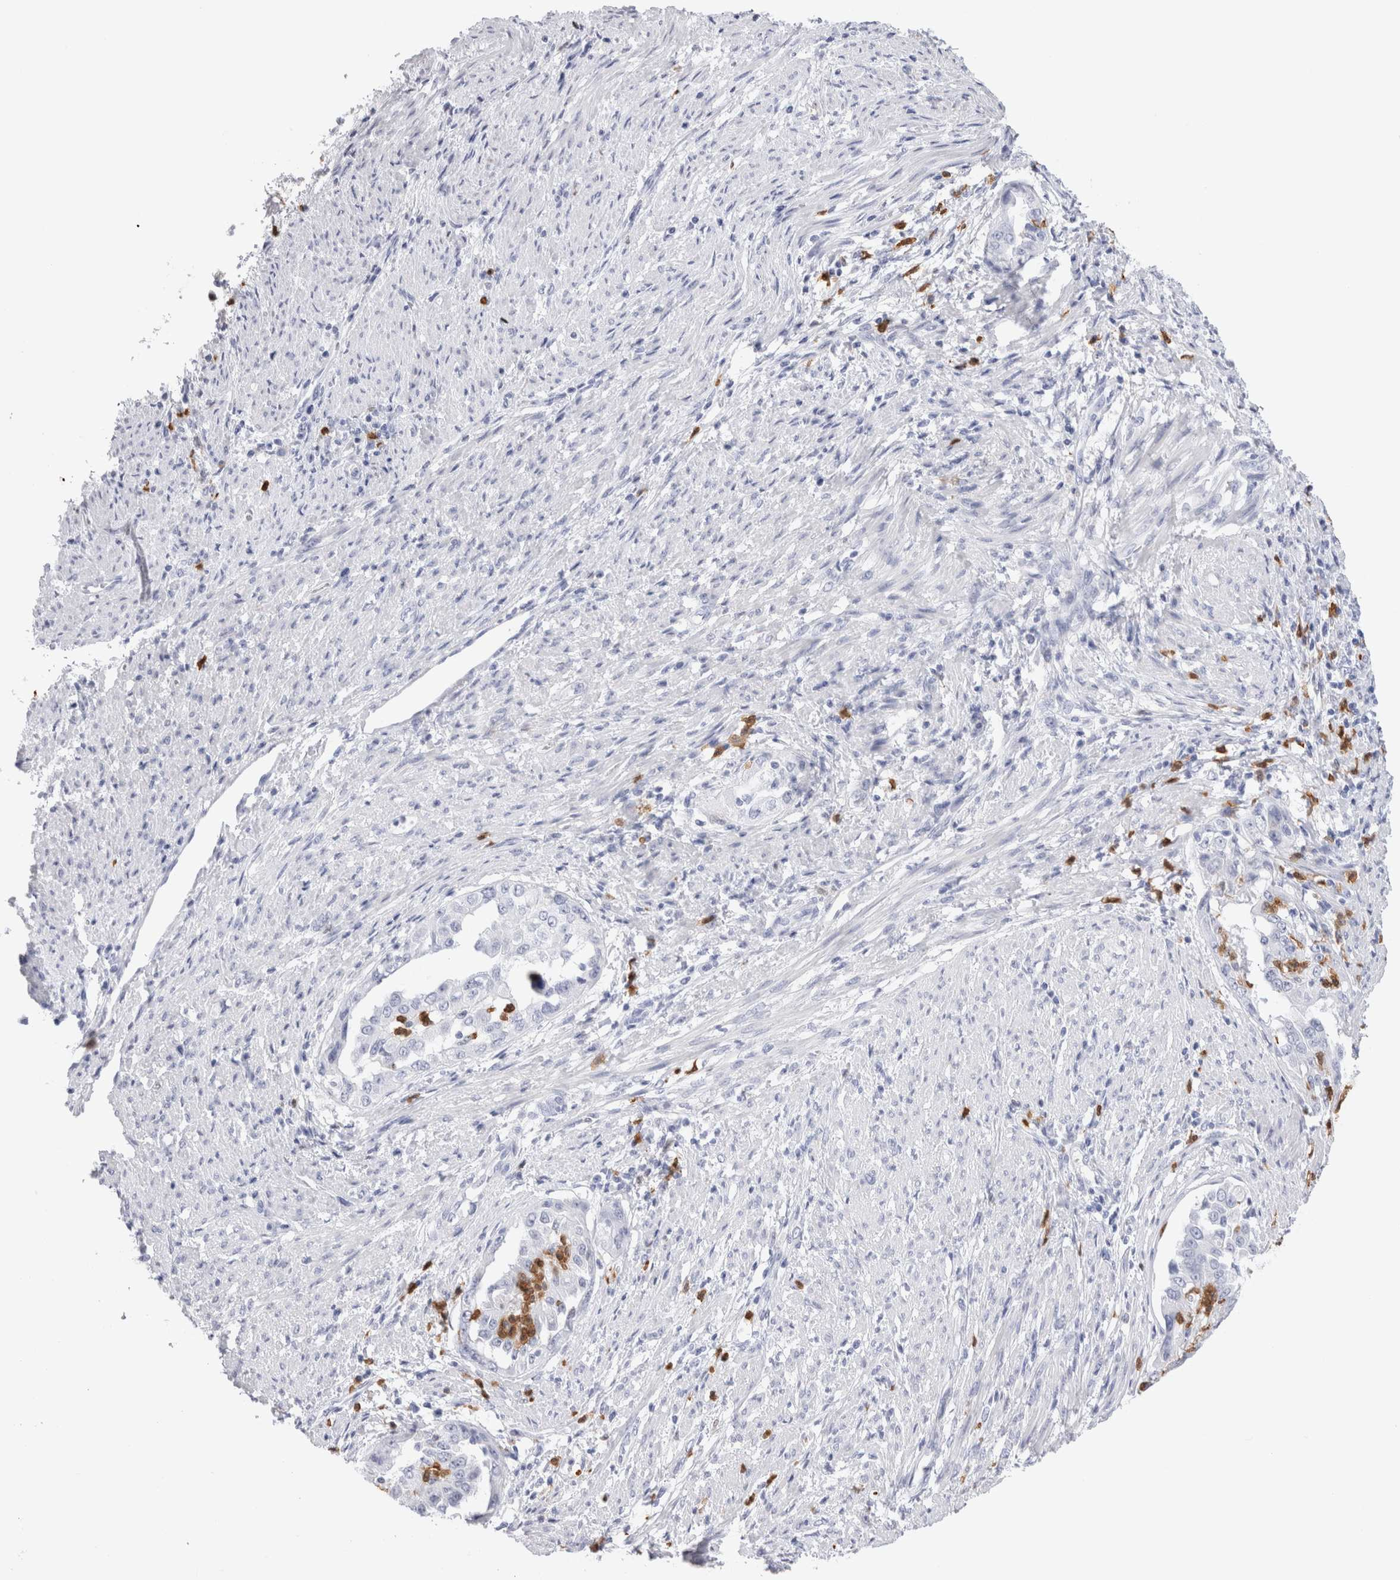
{"staining": {"intensity": "negative", "quantity": "none", "location": "none"}, "tissue": "endometrial cancer", "cell_type": "Tumor cells", "image_type": "cancer", "snomed": [{"axis": "morphology", "description": "Adenocarcinoma, NOS"}, {"axis": "topography", "description": "Endometrium"}], "caption": "DAB (3,3'-diaminobenzidine) immunohistochemical staining of human endometrial cancer (adenocarcinoma) demonstrates no significant staining in tumor cells. (DAB (3,3'-diaminobenzidine) immunohistochemistry (IHC) with hematoxylin counter stain).", "gene": "SLC10A5", "patient": {"sex": "female", "age": 85}}